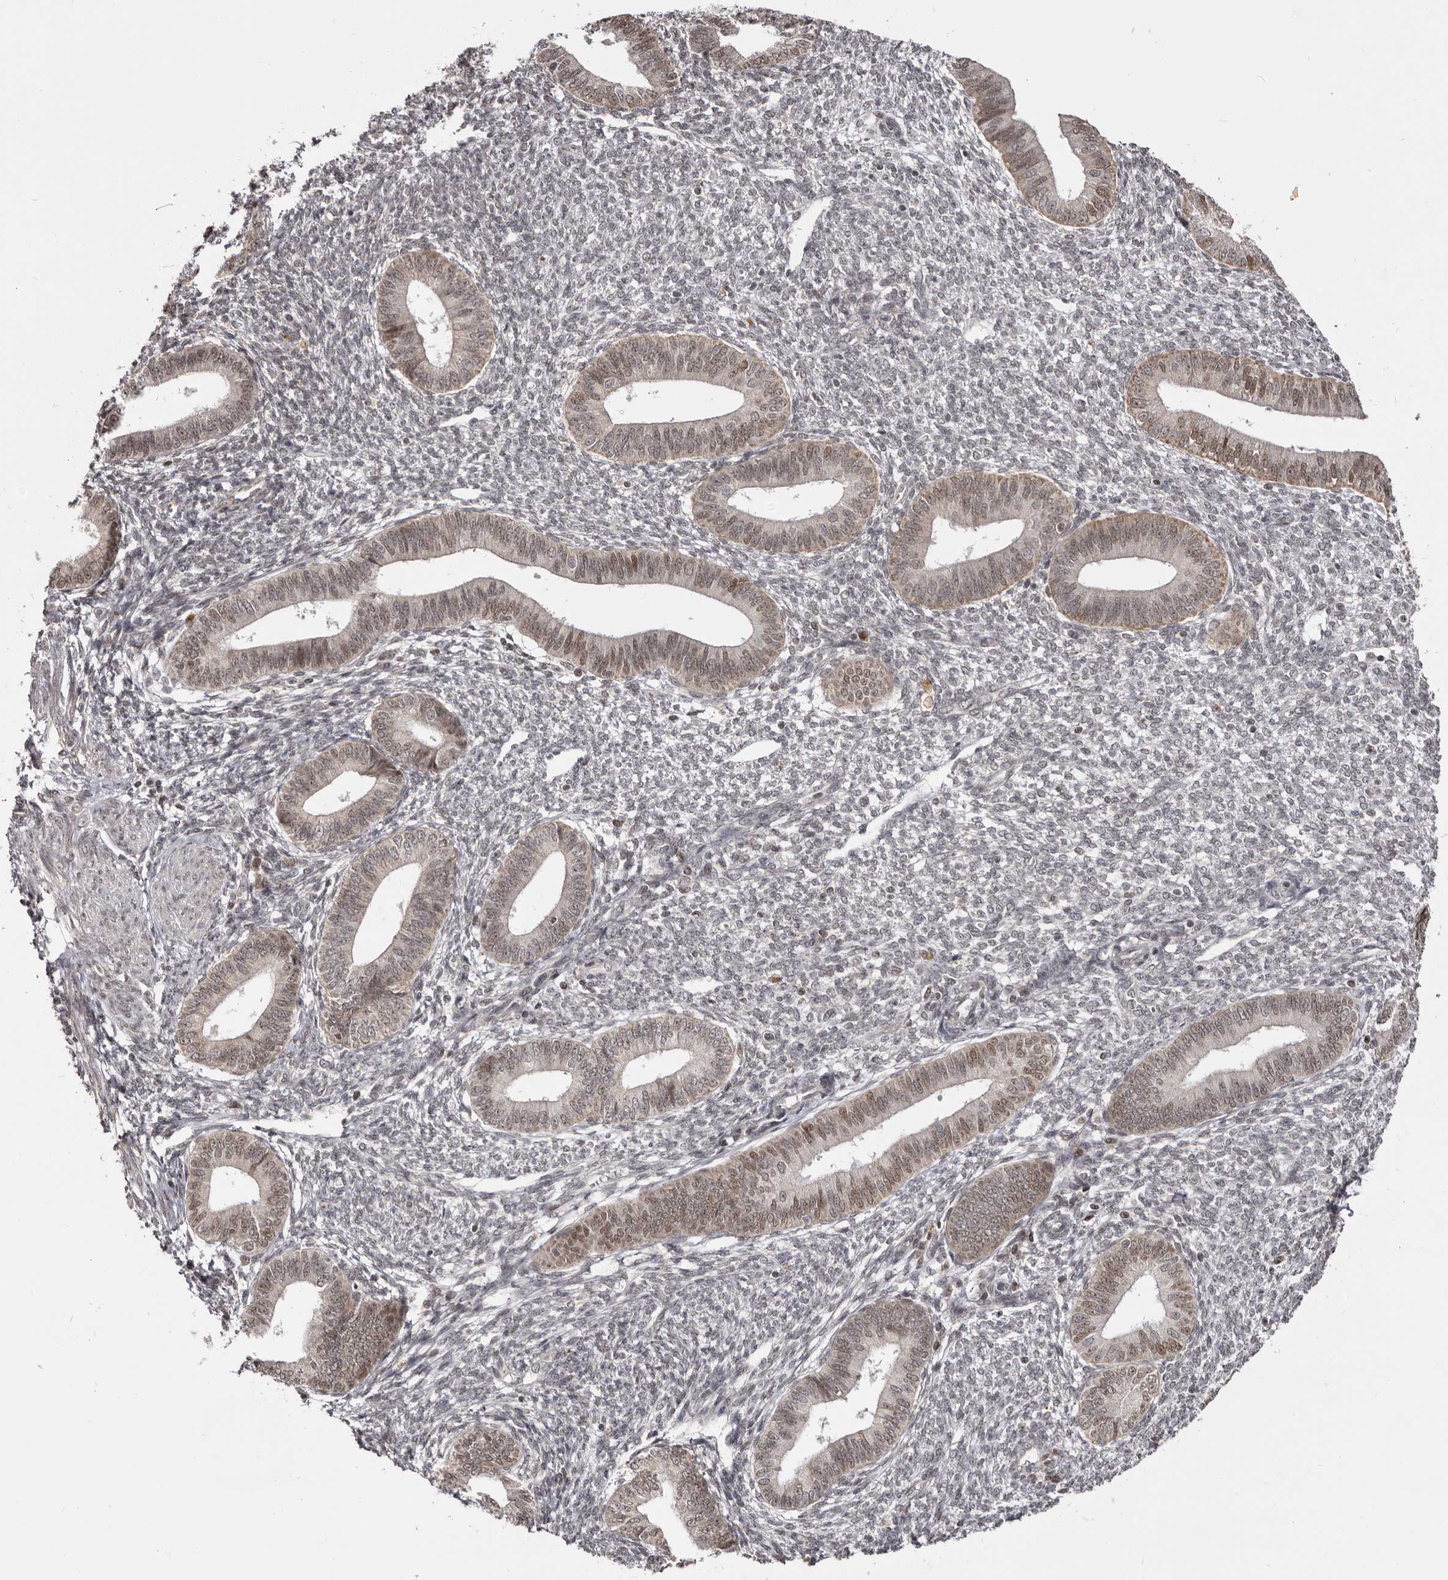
{"staining": {"intensity": "weak", "quantity": "<25%", "location": "cytoplasmic/membranous"}, "tissue": "endometrium", "cell_type": "Cells in endometrial stroma", "image_type": "normal", "snomed": [{"axis": "morphology", "description": "Normal tissue, NOS"}, {"axis": "topography", "description": "Endometrium"}], "caption": "IHC photomicrograph of normal endometrium: human endometrium stained with DAB shows no significant protein expression in cells in endometrial stroma.", "gene": "THUMPD1", "patient": {"sex": "female", "age": 46}}